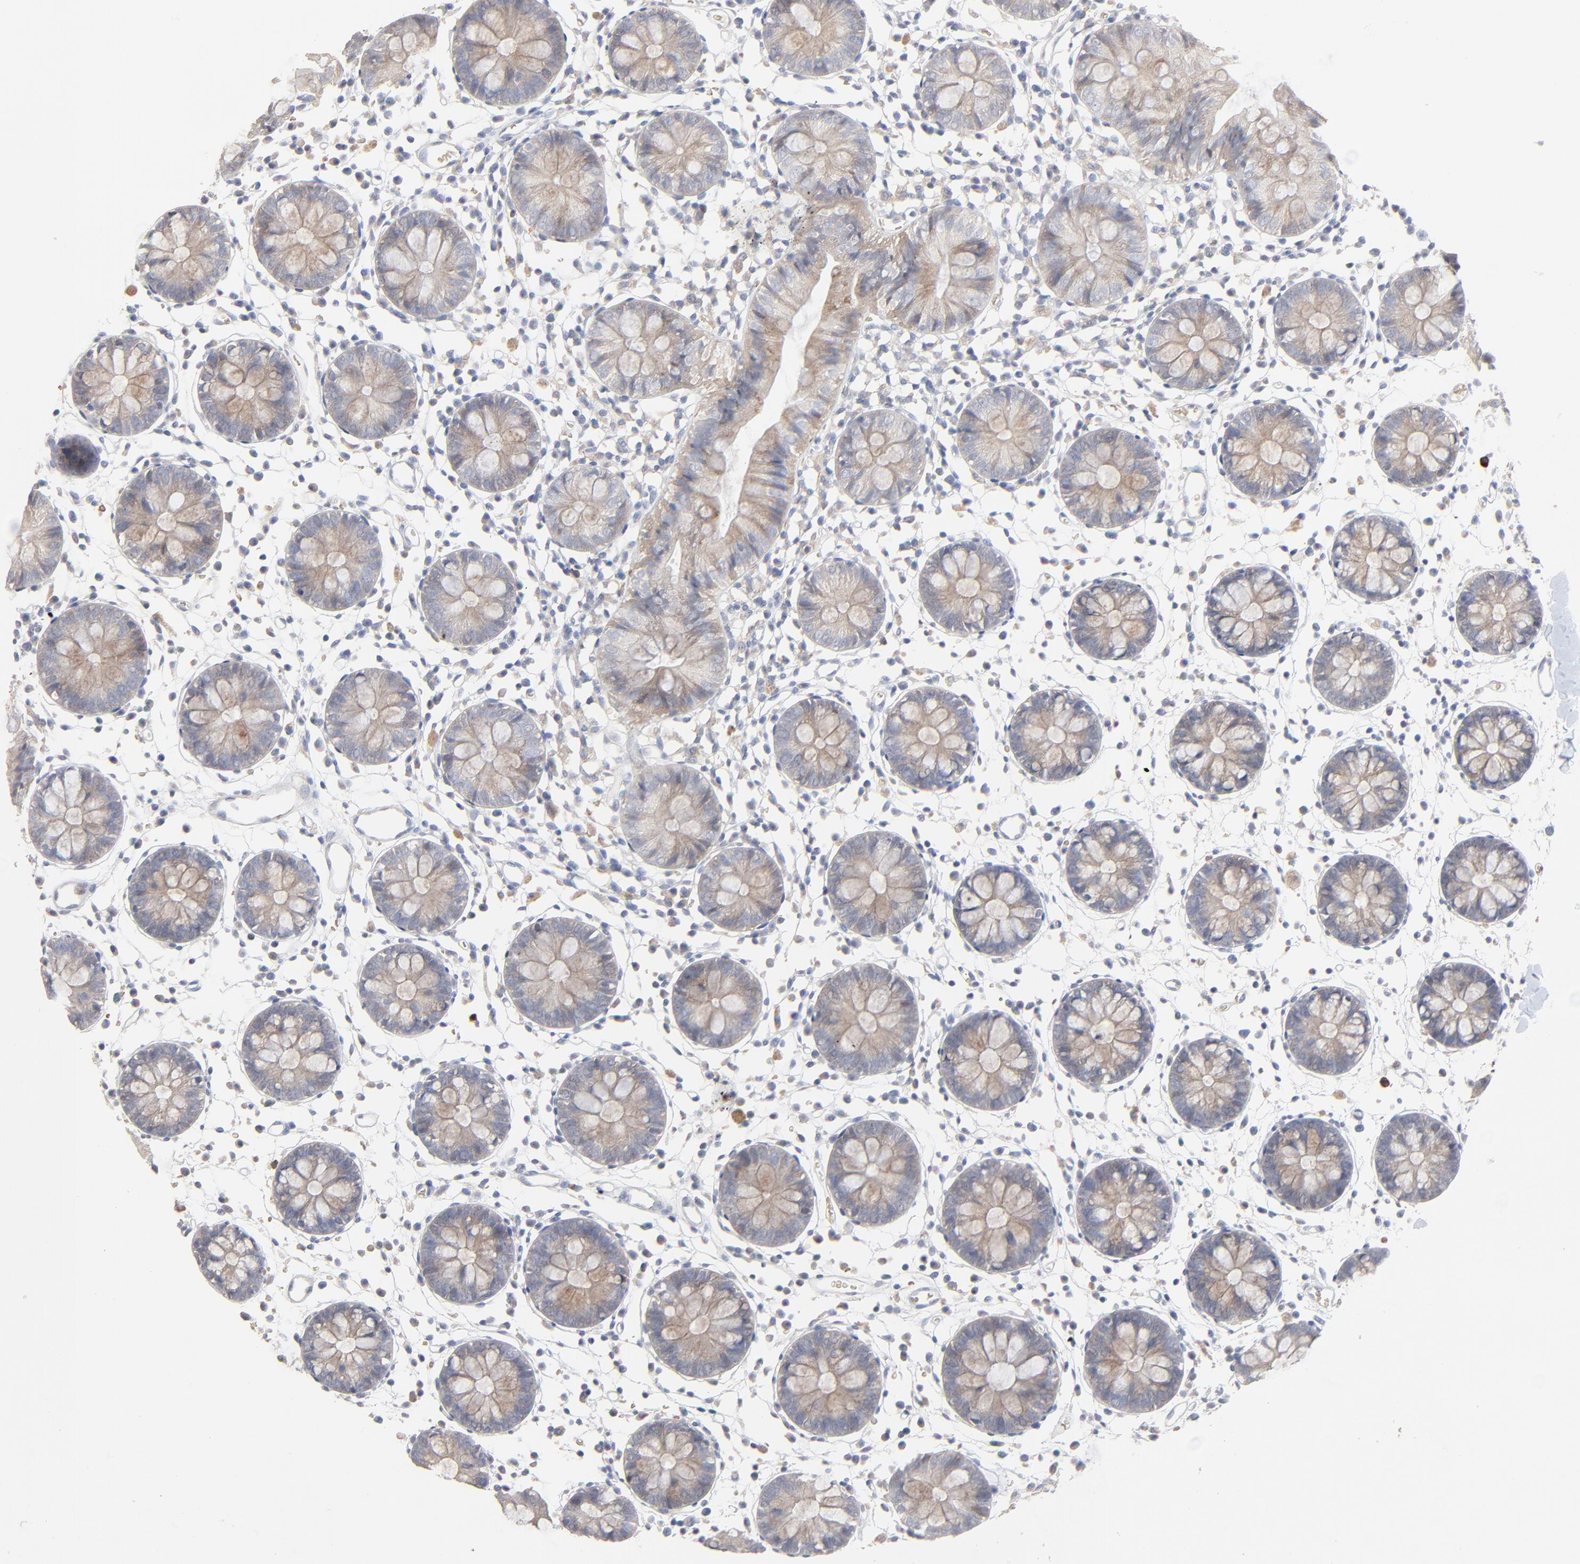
{"staining": {"intensity": "negative", "quantity": "none", "location": "none"}, "tissue": "colon", "cell_type": "Endothelial cells", "image_type": "normal", "snomed": [{"axis": "morphology", "description": "Normal tissue, NOS"}, {"axis": "topography", "description": "Colon"}], "caption": "Endothelial cells show no significant protein staining in unremarkable colon.", "gene": "FANCB", "patient": {"sex": "male", "age": 14}}